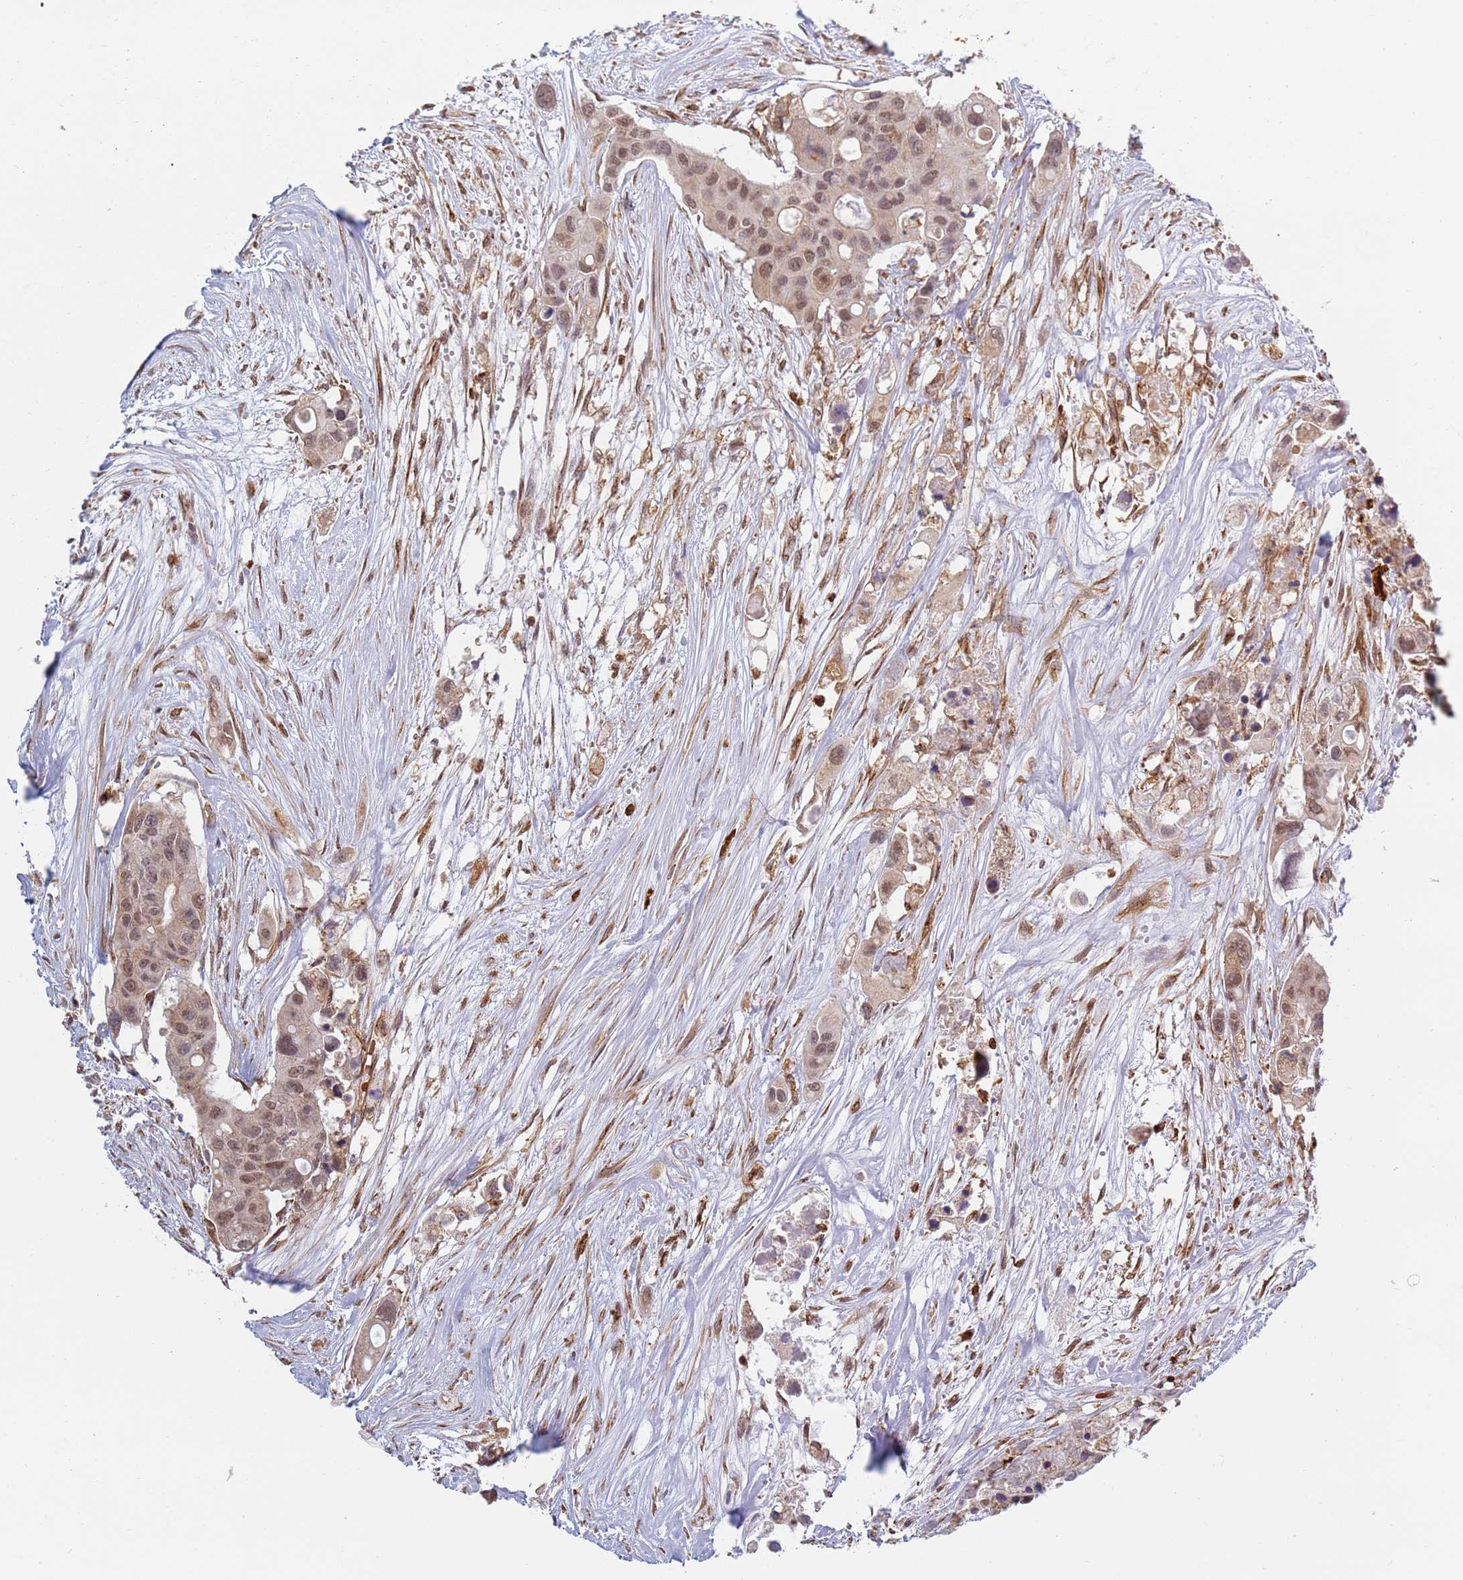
{"staining": {"intensity": "moderate", "quantity": ">75%", "location": "nuclear"}, "tissue": "colorectal cancer", "cell_type": "Tumor cells", "image_type": "cancer", "snomed": [{"axis": "morphology", "description": "Adenocarcinoma, NOS"}, {"axis": "topography", "description": "Colon"}], "caption": "Immunohistochemical staining of adenocarcinoma (colorectal) displays moderate nuclear protein staining in approximately >75% of tumor cells.", "gene": "CEP170", "patient": {"sex": "male", "age": 77}}